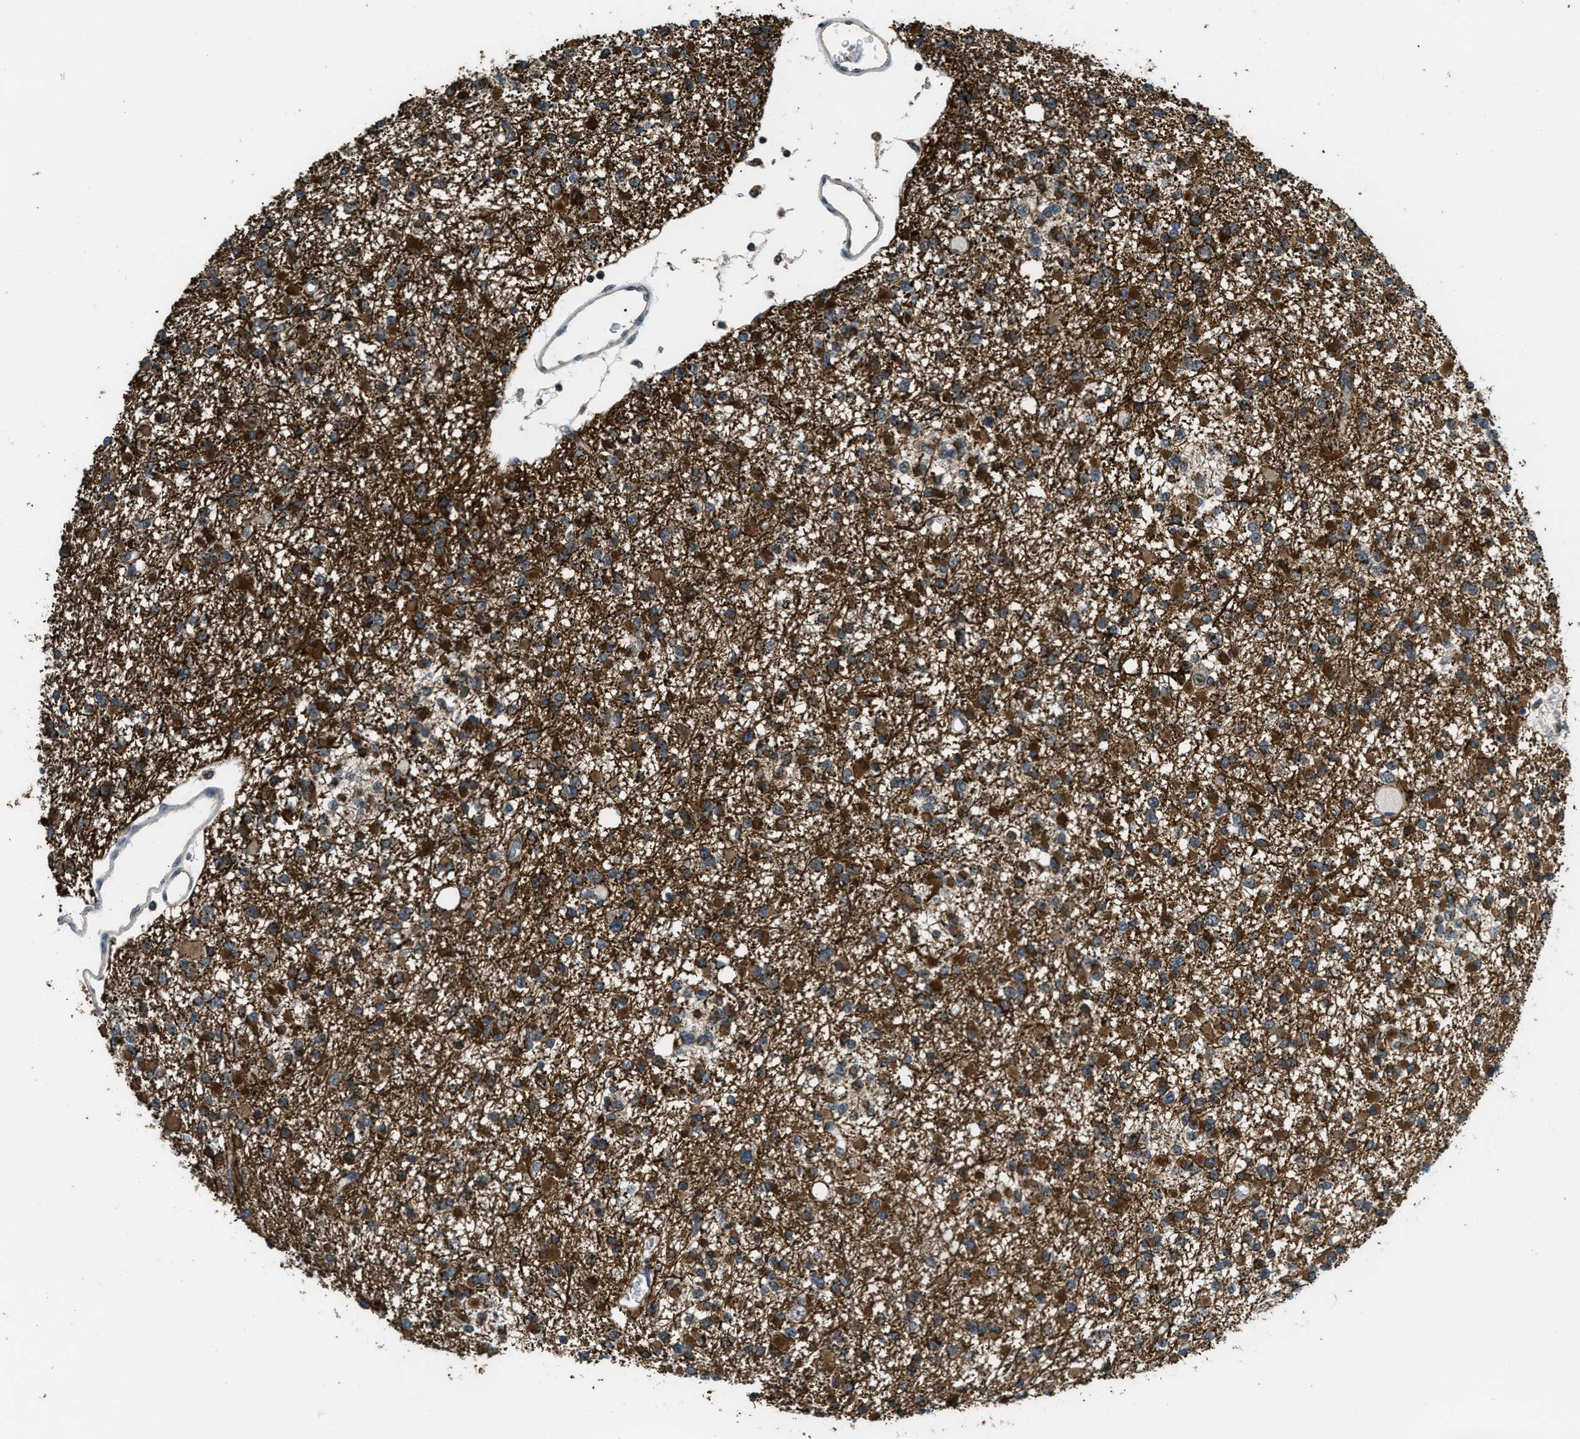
{"staining": {"intensity": "strong", "quantity": ">75%", "location": "cytoplasmic/membranous"}, "tissue": "glioma", "cell_type": "Tumor cells", "image_type": "cancer", "snomed": [{"axis": "morphology", "description": "Glioma, malignant, Low grade"}, {"axis": "topography", "description": "Brain"}], "caption": "A brown stain highlights strong cytoplasmic/membranous positivity of a protein in human glioma tumor cells.", "gene": "NAT1", "patient": {"sex": "female", "age": 22}}